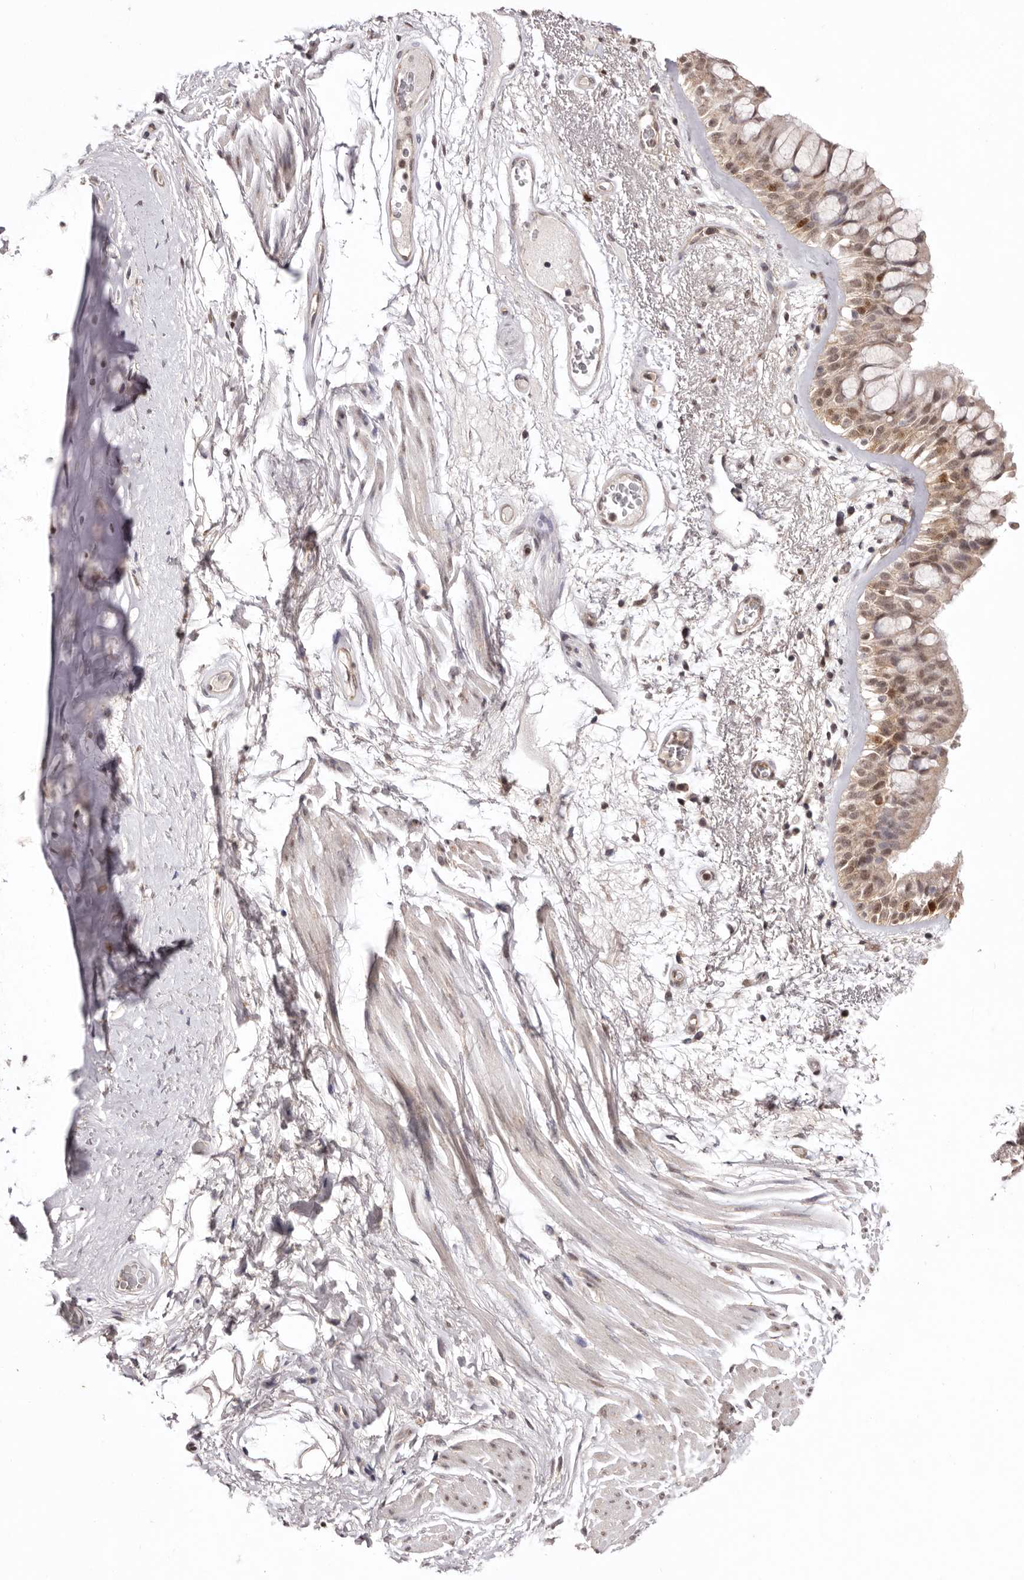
{"staining": {"intensity": "moderate", "quantity": "<25%", "location": "cytoplasmic/membranous,nuclear"}, "tissue": "bronchus", "cell_type": "Respiratory epithelial cells", "image_type": "normal", "snomed": [{"axis": "morphology", "description": "Normal tissue, NOS"}, {"axis": "morphology", "description": "Squamous cell carcinoma, NOS"}, {"axis": "topography", "description": "Lymph node"}, {"axis": "topography", "description": "Bronchus"}, {"axis": "topography", "description": "Lung"}], "caption": "Immunohistochemical staining of unremarkable bronchus shows <25% levels of moderate cytoplasmic/membranous,nuclear protein staining in approximately <25% of respiratory epithelial cells. The staining is performed using DAB brown chromogen to label protein expression. The nuclei are counter-stained blue using hematoxylin.", "gene": "NOTCH1", "patient": {"sex": "male", "age": 66}}